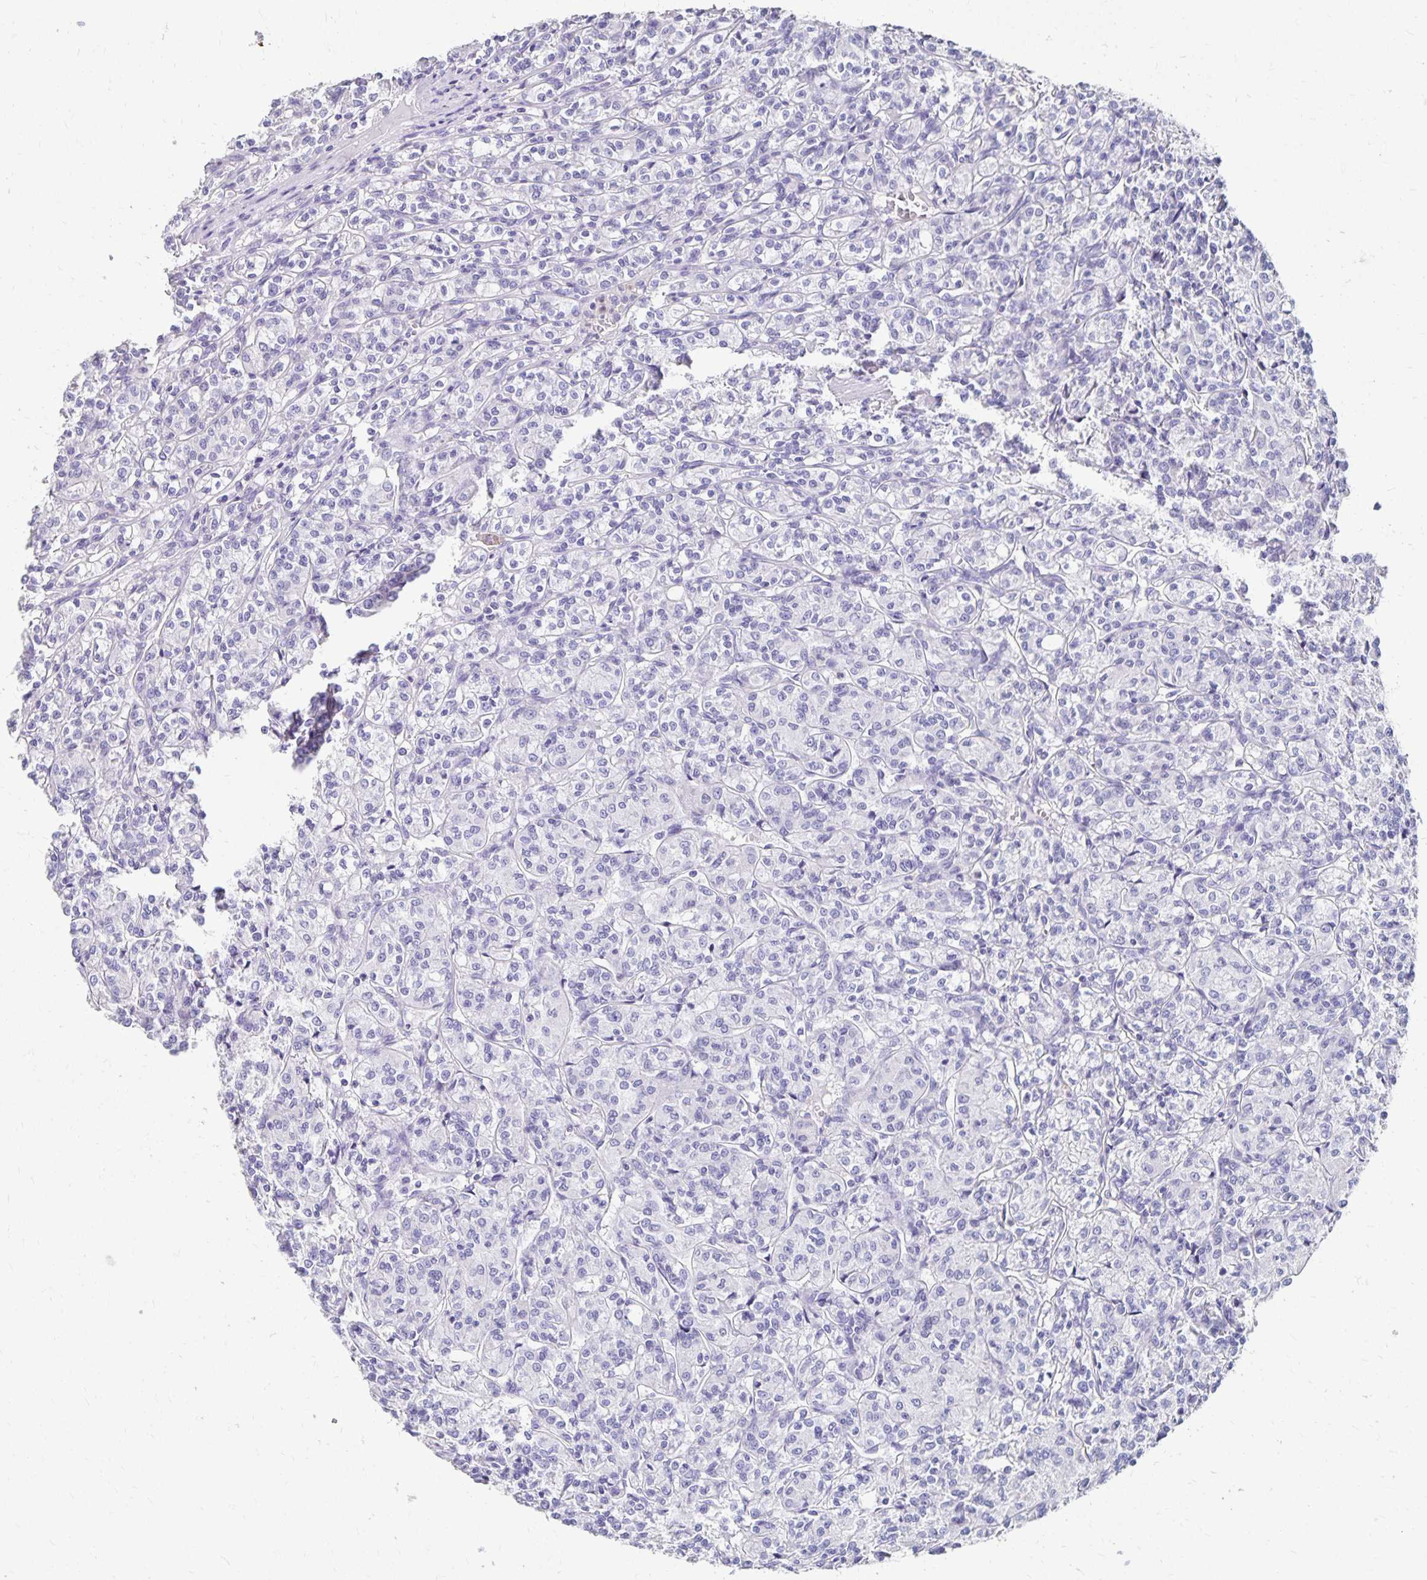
{"staining": {"intensity": "negative", "quantity": "none", "location": "none"}, "tissue": "renal cancer", "cell_type": "Tumor cells", "image_type": "cancer", "snomed": [{"axis": "morphology", "description": "Adenocarcinoma, NOS"}, {"axis": "topography", "description": "Kidney"}], "caption": "This is an immunohistochemistry (IHC) photomicrograph of renal adenocarcinoma. There is no positivity in tumor cells.", "gene": "DYNLT4", "patient": {"sex": "male", "age": 36}}